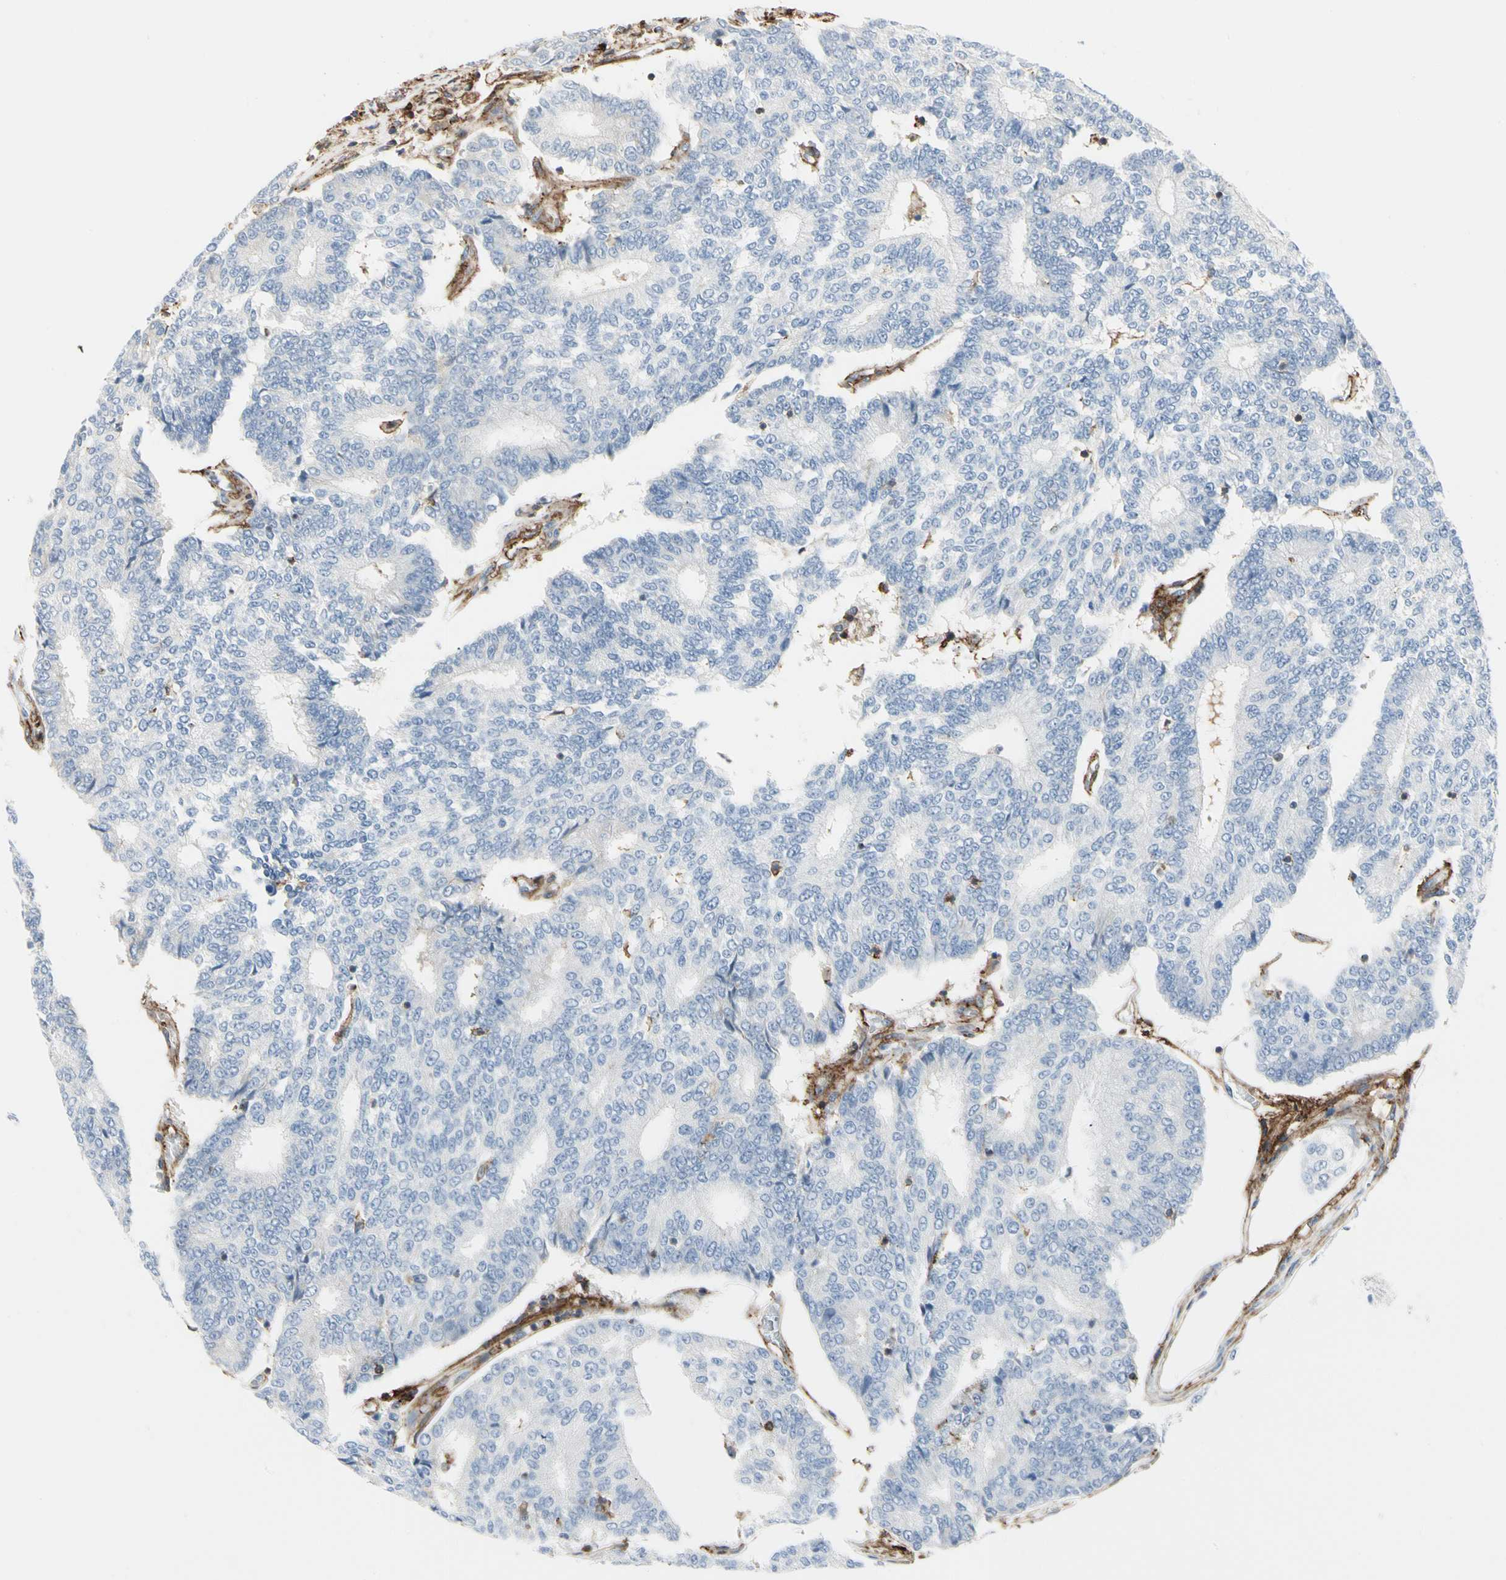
{"staining": {"intensity": "negative", "quantity": "none", "location": "none"}, "tissue": "prostate cancer", "cell_type": "Tumor cells", "image_type": "cancer", "snomed": [{"axis": "morphology", "description": "Adenocarcinoma, High grade"}, {"axis": "topography", "description": "Prostate"}], "caption": "Immunohistochemical staining of high-grade adenocarcinoma (prostate) reveals no significant positivity in tumor cells. Nuclei are stained in blue.", "gene": "CLEC2B", "patient": {"sex": "male", "age": 55}}